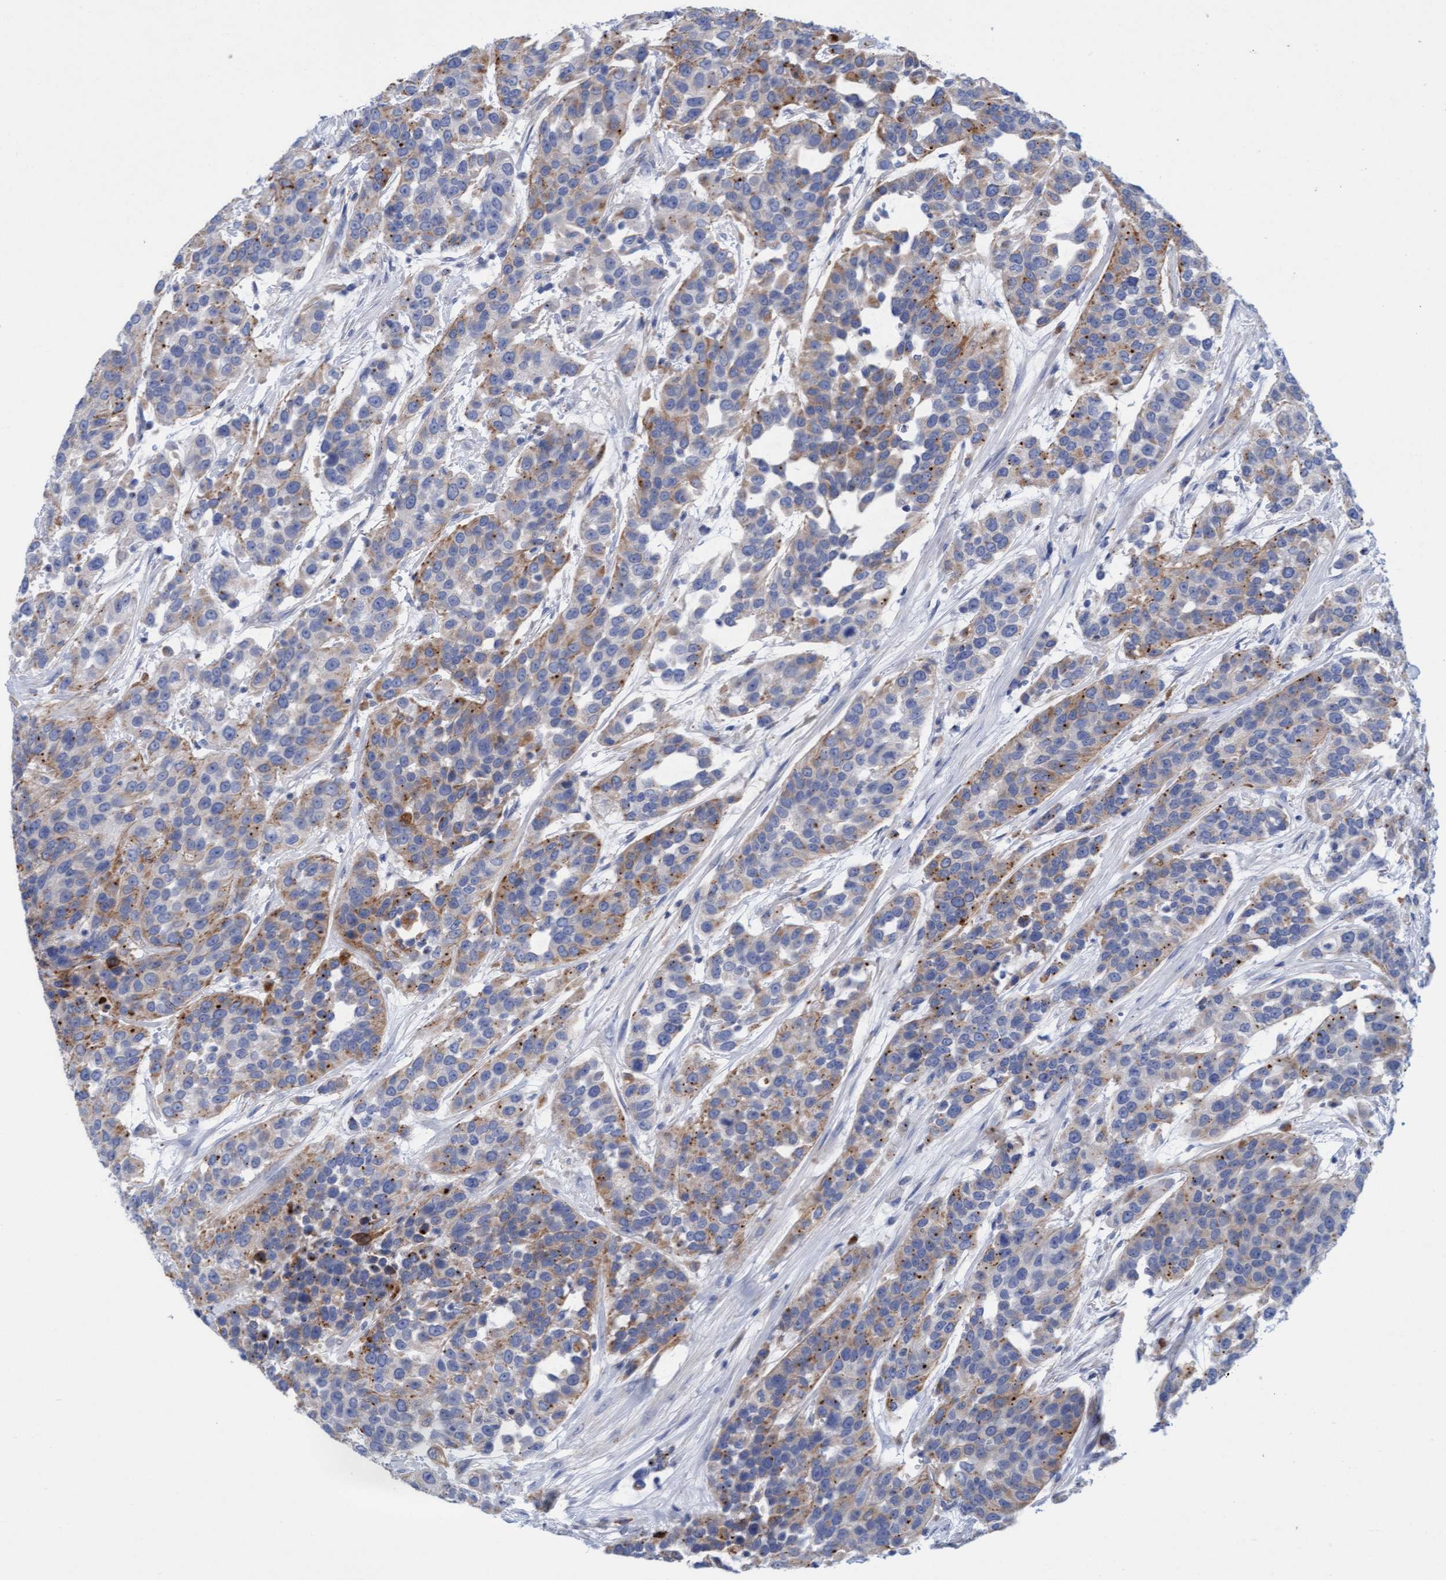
{"staining": {"intensity": "moderate", "quantity": ">75%", "location": "cytoplasmic/membranous"}, "tissue": "urothelial cancer", "cell_type": "Tumor cells", "image_type": "cancer", "snomed": [{"axis": "morphology", "description": "Urothelial carcinoma, High grade"}, {"axis": "topography", "description": "Urinary bladder"}], "caption": "About >75% of tumor cells in human urothelial carcinoma (high-grade) reveal moderate cytoplasmic/membranous protein expression as visualized by brown immunohistochemical staining.", "gene": "SGSH", "patient": {"sex": "female", "age": 80}}